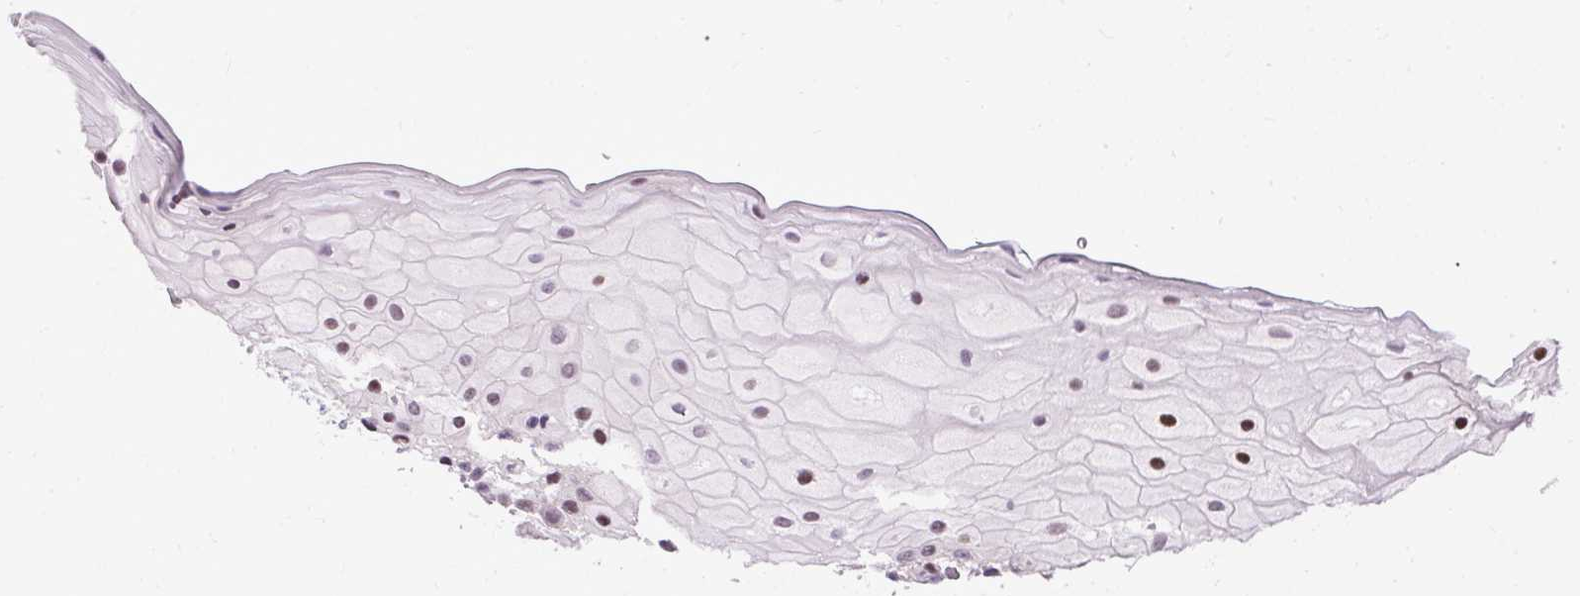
{"staining": {"intensity": "moderate", "quantity": "25%-75%", "location": "nuclear"}, "tissue": "oral mucosa", "cell_type": "Squamous epithelial cells", "image_type": "normal", "snomed": [{"axis": "morphology", "description": "Normal tissue, NOS"}, {"axis": "topography", "description": "Oral tissue"}], "caption": "IHC histopathology image of normal human oral mucosa stained for a protein (brown), which exhibits medium levels of moderate nuclear staining in approximately 25%-75% of squamous epithelial cells.", "gene": "ARHGEF18", "patient": {"sex": "female", "age": 70}}